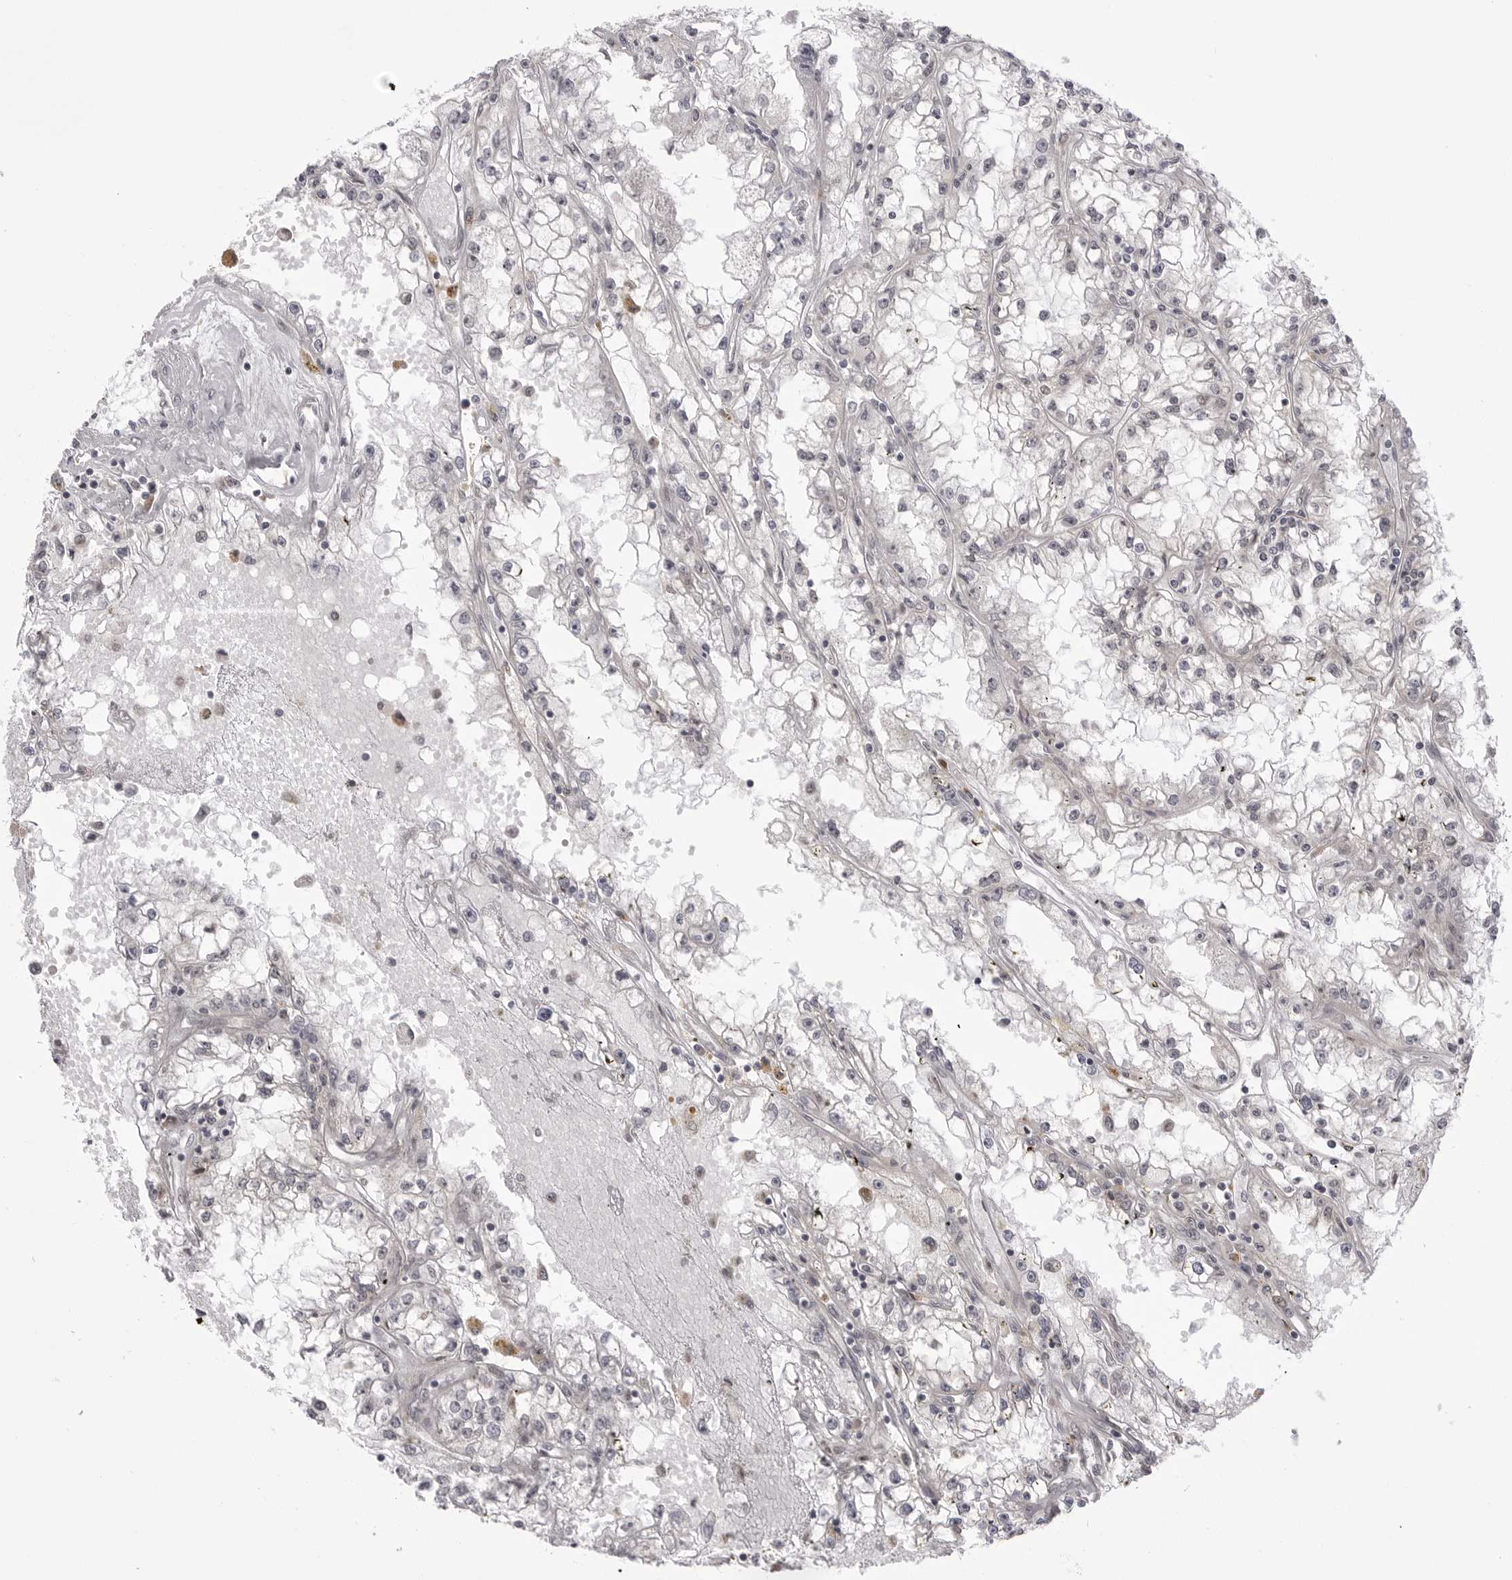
{"staining": {"intensity": "negative", "quantity": "none", "location": "none"}, "tissue": "renal cancer", "cell_type": "Tumor cells", "image_type": "cancer", "snomed": [{"axis": "morphology", "description": "Adenocarcinoma, NOS"}, {"axis": "topography", "description": "Kidney"}], "caption": "Renal cancer stained for a protein using immunohistochemistry (IHC) displays no expression tumor cells.", "gene": "PTK2B", "patient": {"sex": "male", "age": 56}}